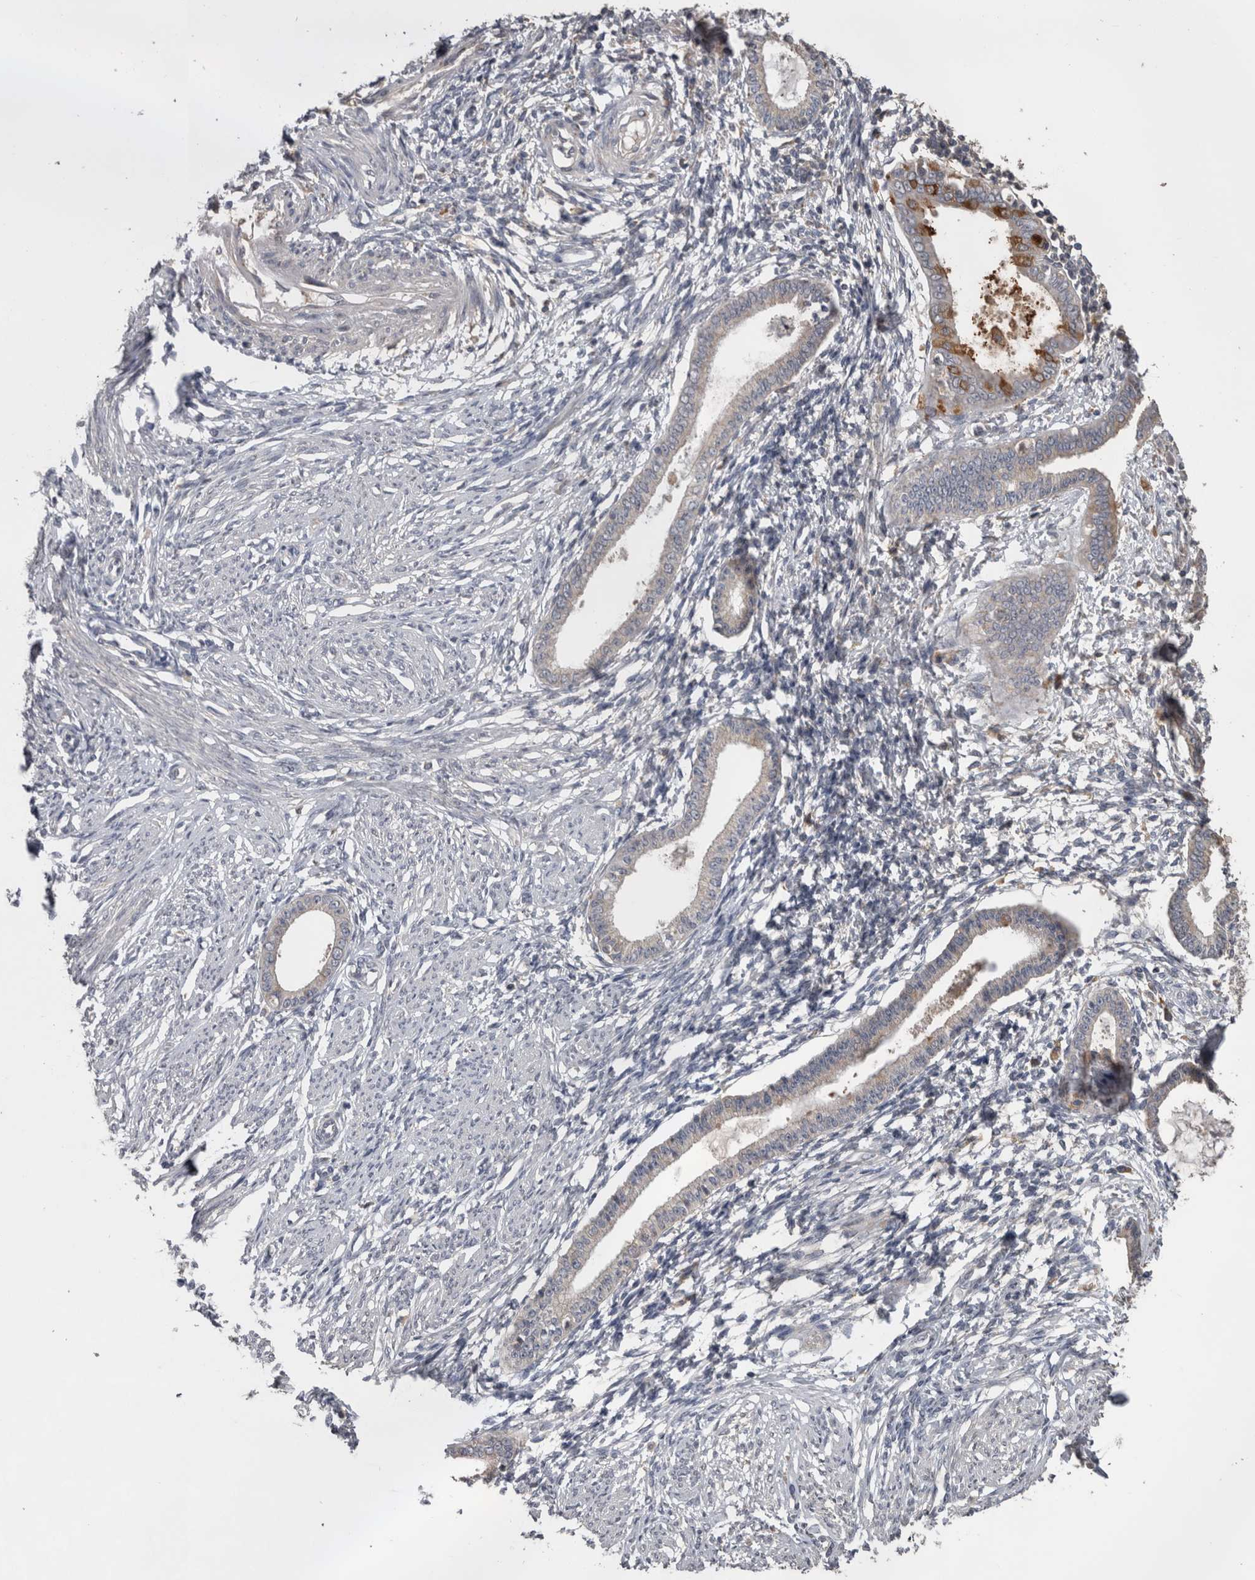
{"staining": {"intensity": "negative", "quantity": "none", "location": "none"}, "tissue": "endometrium", "cell_type": "Cells in endometrial stroma", "image_type": "normal", "snomed": [{"axis": "morphology", "description": "Normal tissue, NOS"}, {"axis": "topography", "description": "Endometrium"}], "caption": "Immunohistochemistry (IHC) image of benign endometrium stained for a protein (brown), which demonstrates no positivity in cells in endometrial stroma.", "gene": "ANXA13", "patient": {"sex": "female", "age": 56}}